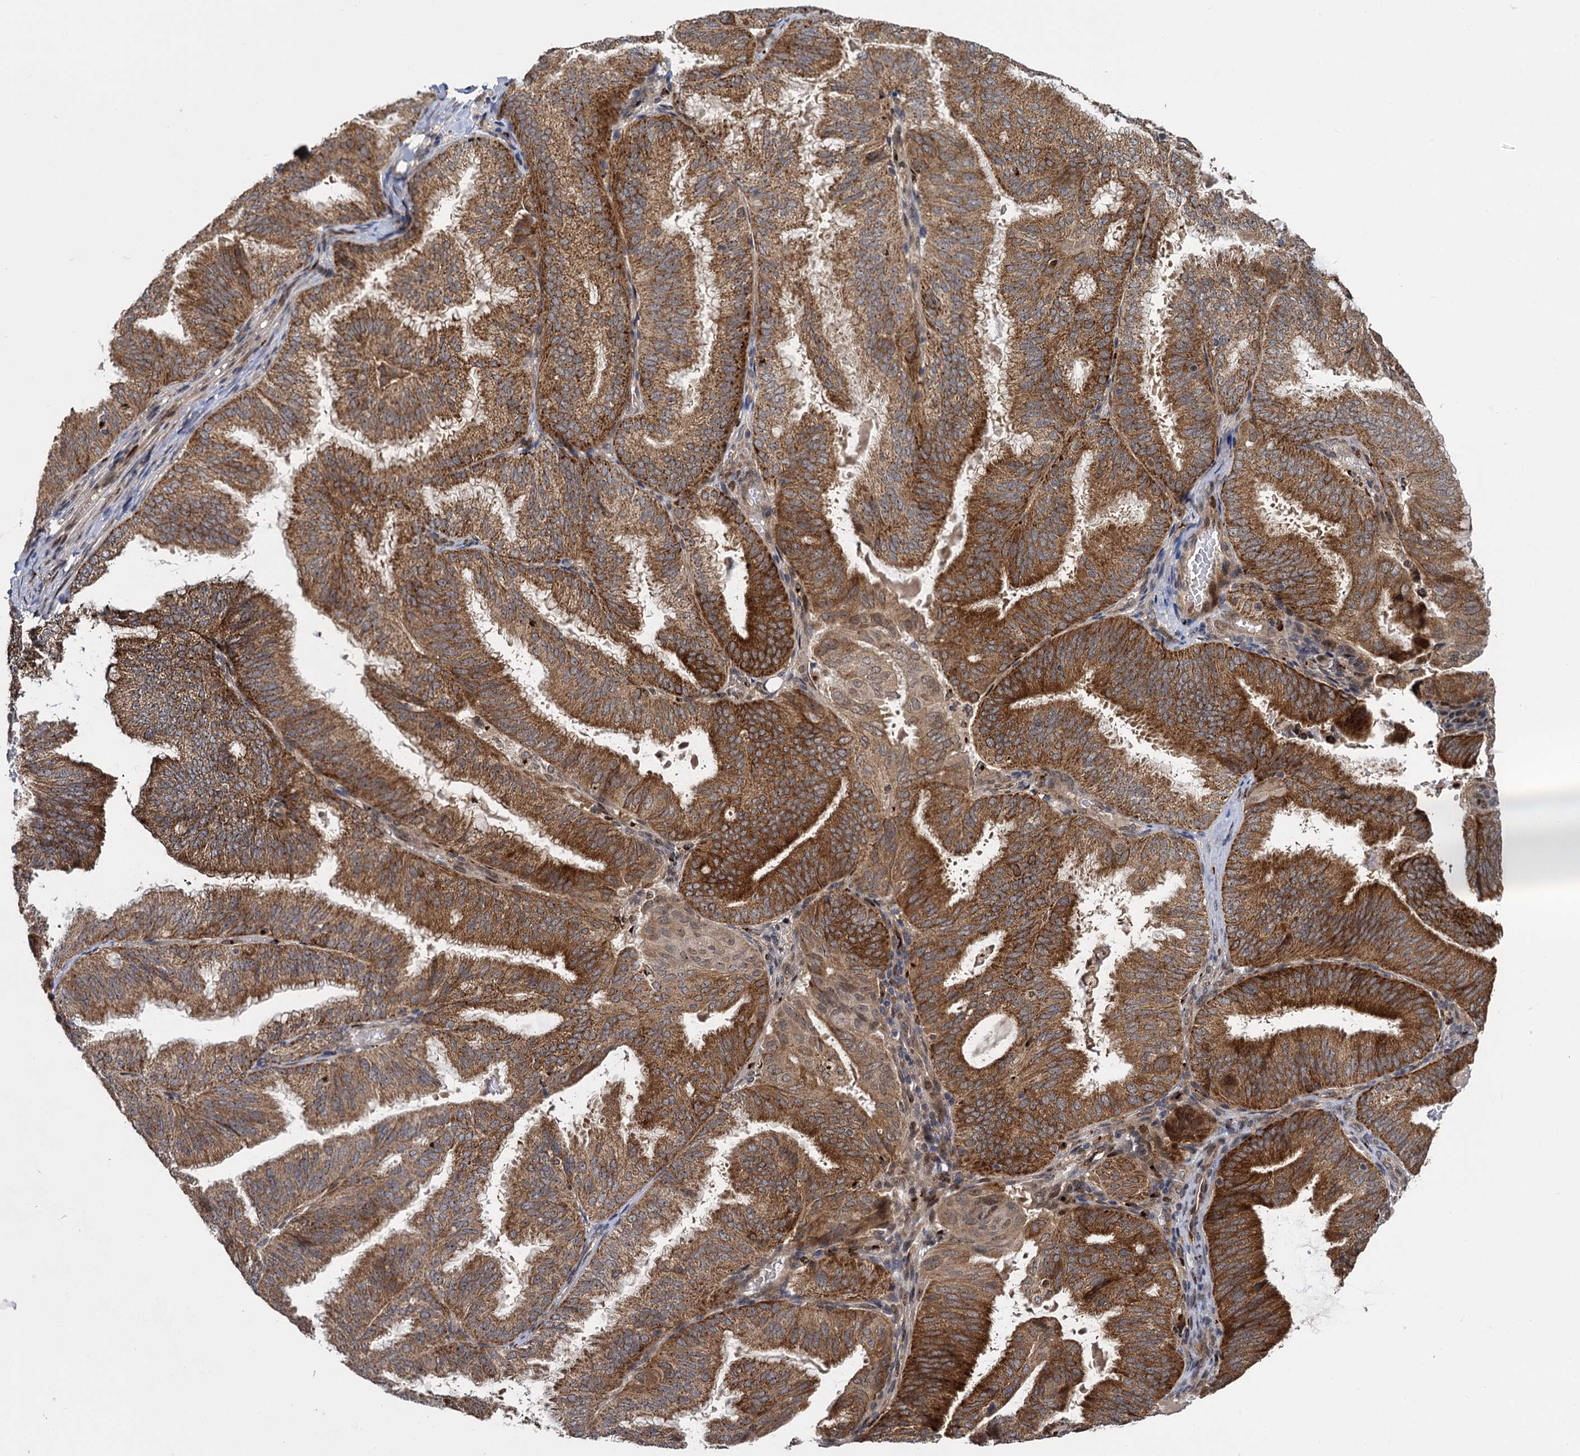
{"staining": {"intensity": "moderate", "quantity": ">75%", "location": "cytoplasmic/membranous"}, "tissue": "endometrial cancer", "cell_type": "Tumor cells", "image_type": "cancer", "snomed": [{"axis": "morphology", "description": "Adenocarcinoma, NOS"}, {"axis": "topography", "description": "Endometrium"}], "caption": "This is a photomicrograph of immunohistochemistry staining of endometrial cancer (adenocarcinoma), which shows moderate positivity in the cytoplasmic/membranous of tumor cells.", "gene": "GAL3ST4", "patient": {"sex": "female", "age": 49}}